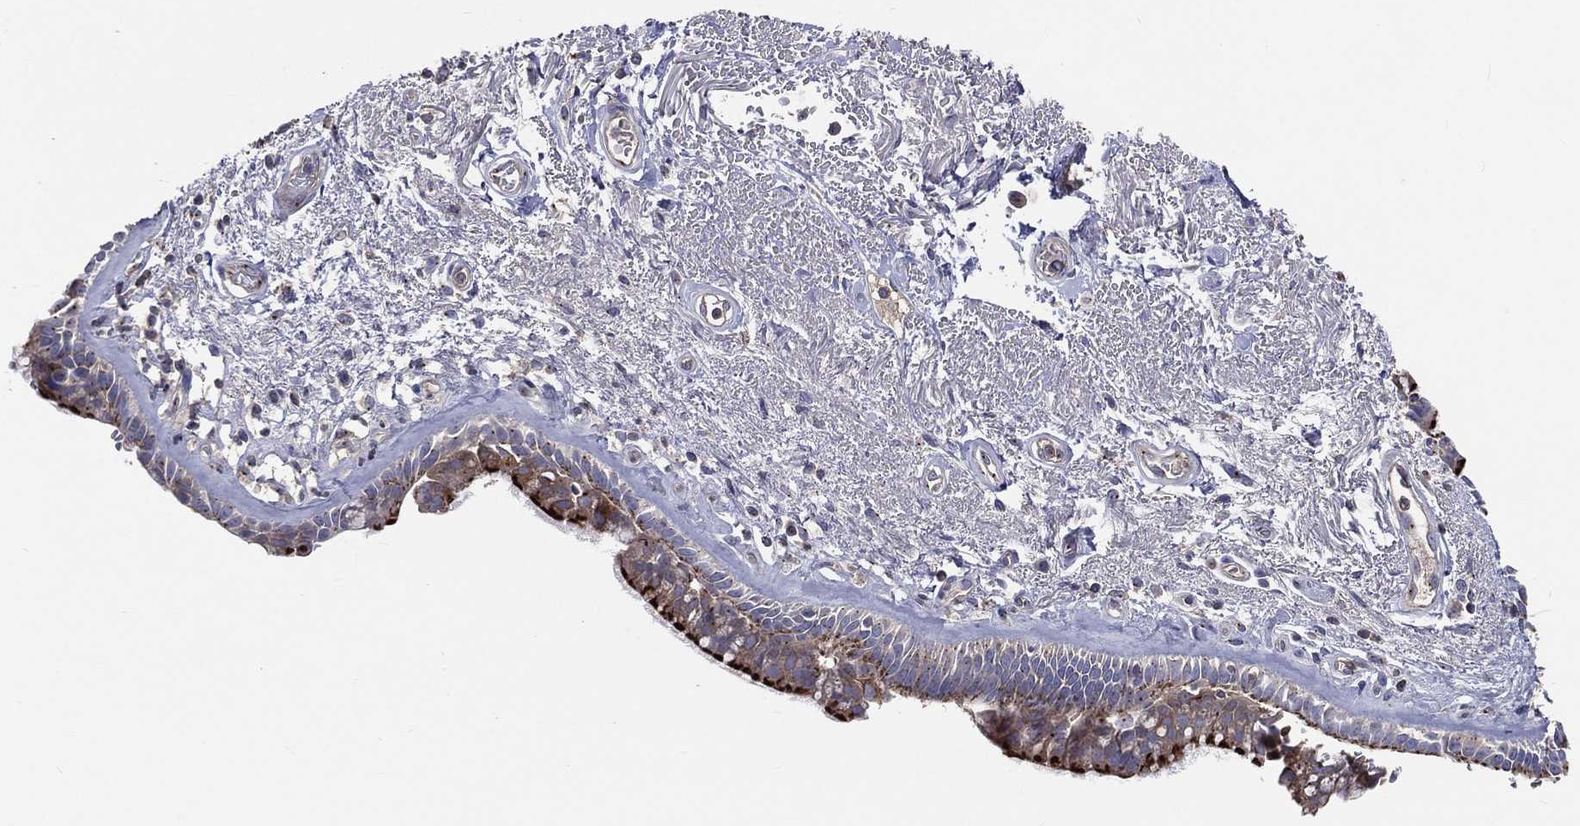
{"staining": {"intensity": "strong", "quantity": "25%-75%", "location": "cytoplasmic/membranous"}, "tissue": "bronchus", "cell_type": "Respiratory epithelial cells", "image_type": "normal", "snomed": [{"axis": "morphology", "description": "Normal tissue, NOS"}, {"axis": "topography", "description": "Bronchus"}], "caption": "High-magnification brightfield microscopy of benign bronchus stained with DAB (brown) and counterstained with hematoxylin (blue). respiratory epithelial cells exhibit strong cytoplasmic/membranous expression is present in approximately25%-75% of cells.", "gene": "CROCC", "patient": {"sex": "male", "age": 82}}